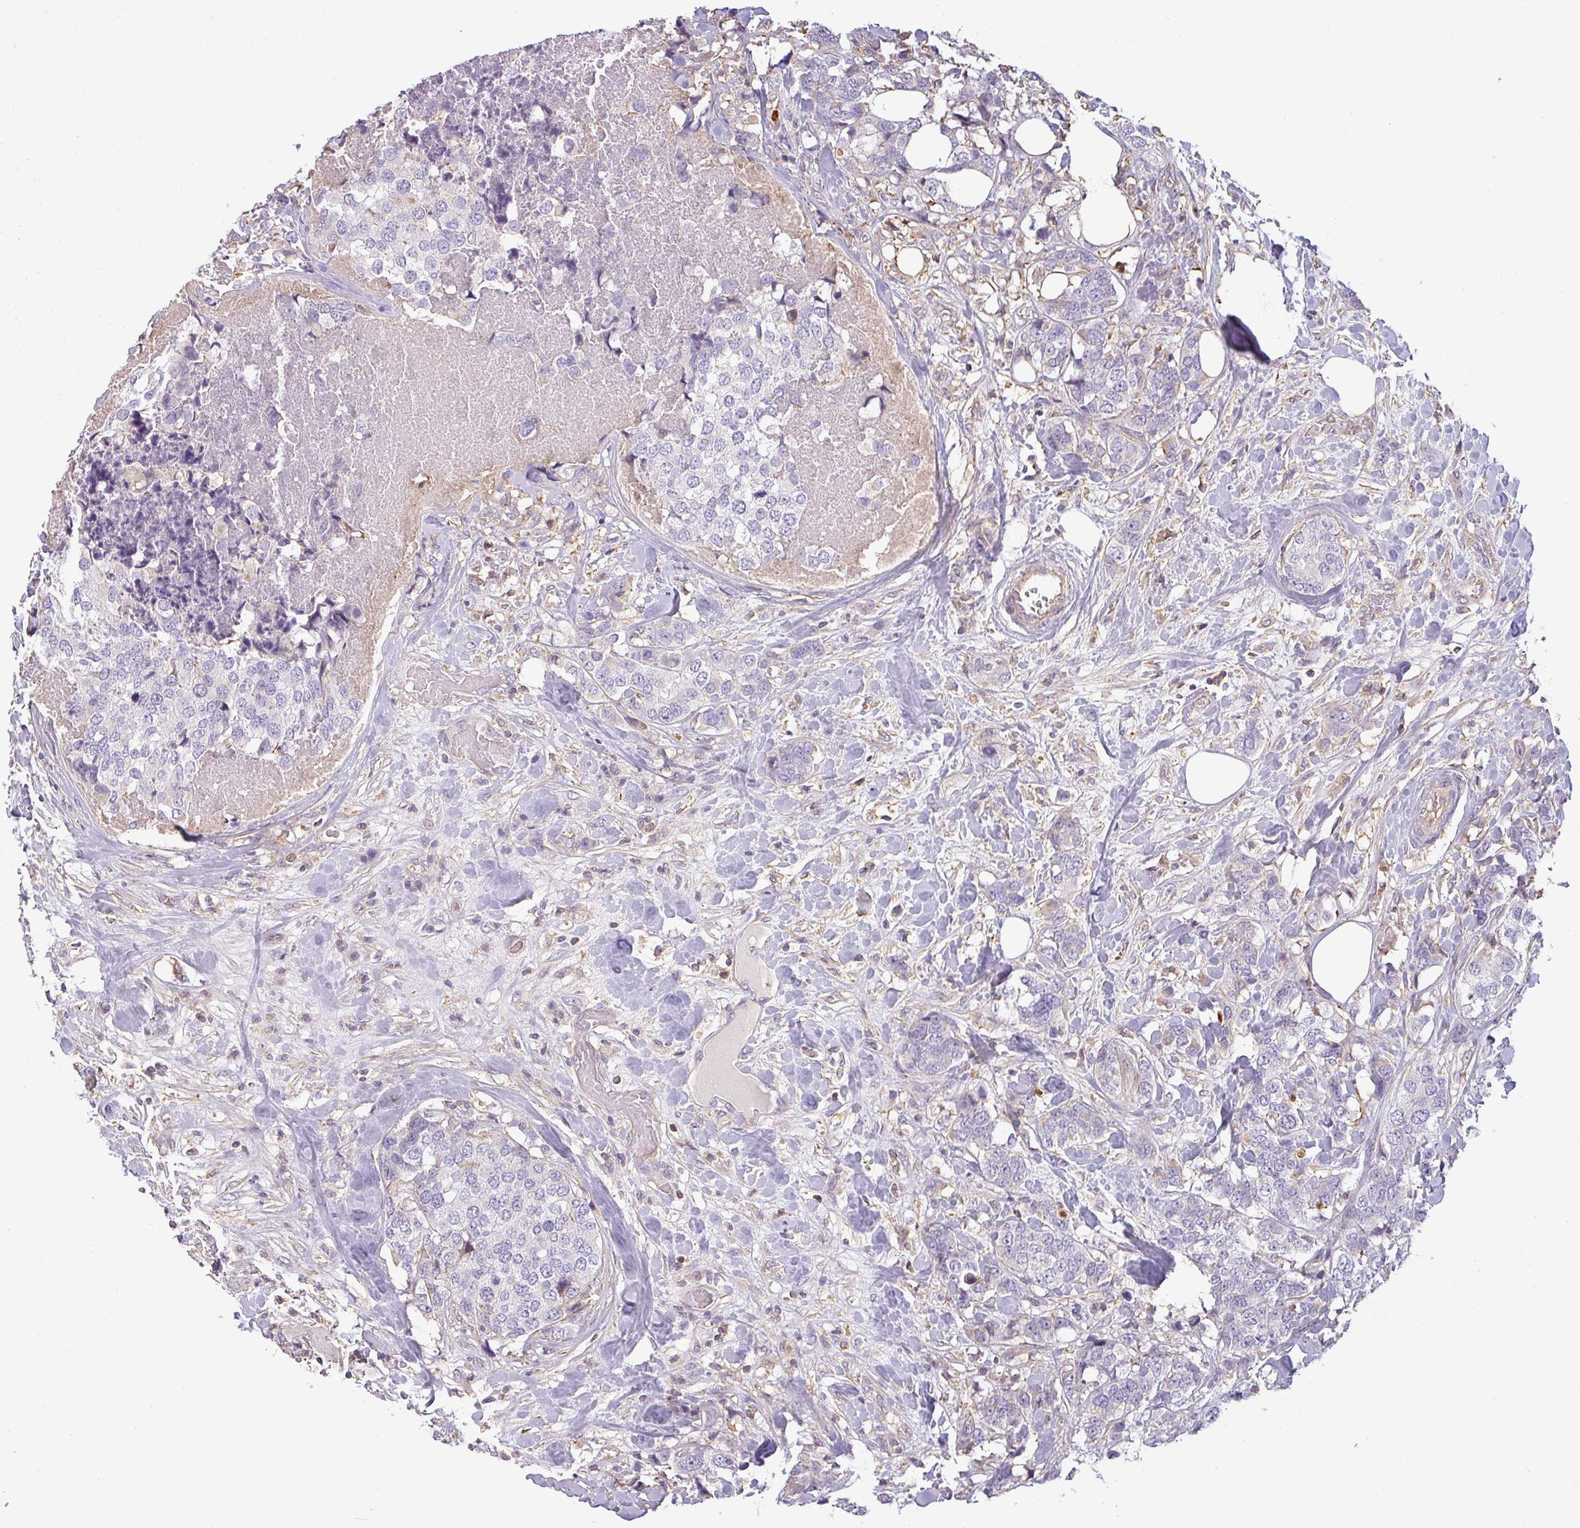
{"staining": {"intensity": "negative", "quantity": "none", "location": "none"}, "tissue": "breast cancer", "cell_type": "Tumor cells", "image_type": "cancer", "snomed": [{"axis": "morphology", "description": "Lobular carcinoma"}, {"axis": "topography", "description": "Breast"}], "caption": "The micrograph shows no significant expression in tumor cells of breast lobular carcinoma.", "gene": "ZNF835", "patient": {"sex": "female", "age": 59}}